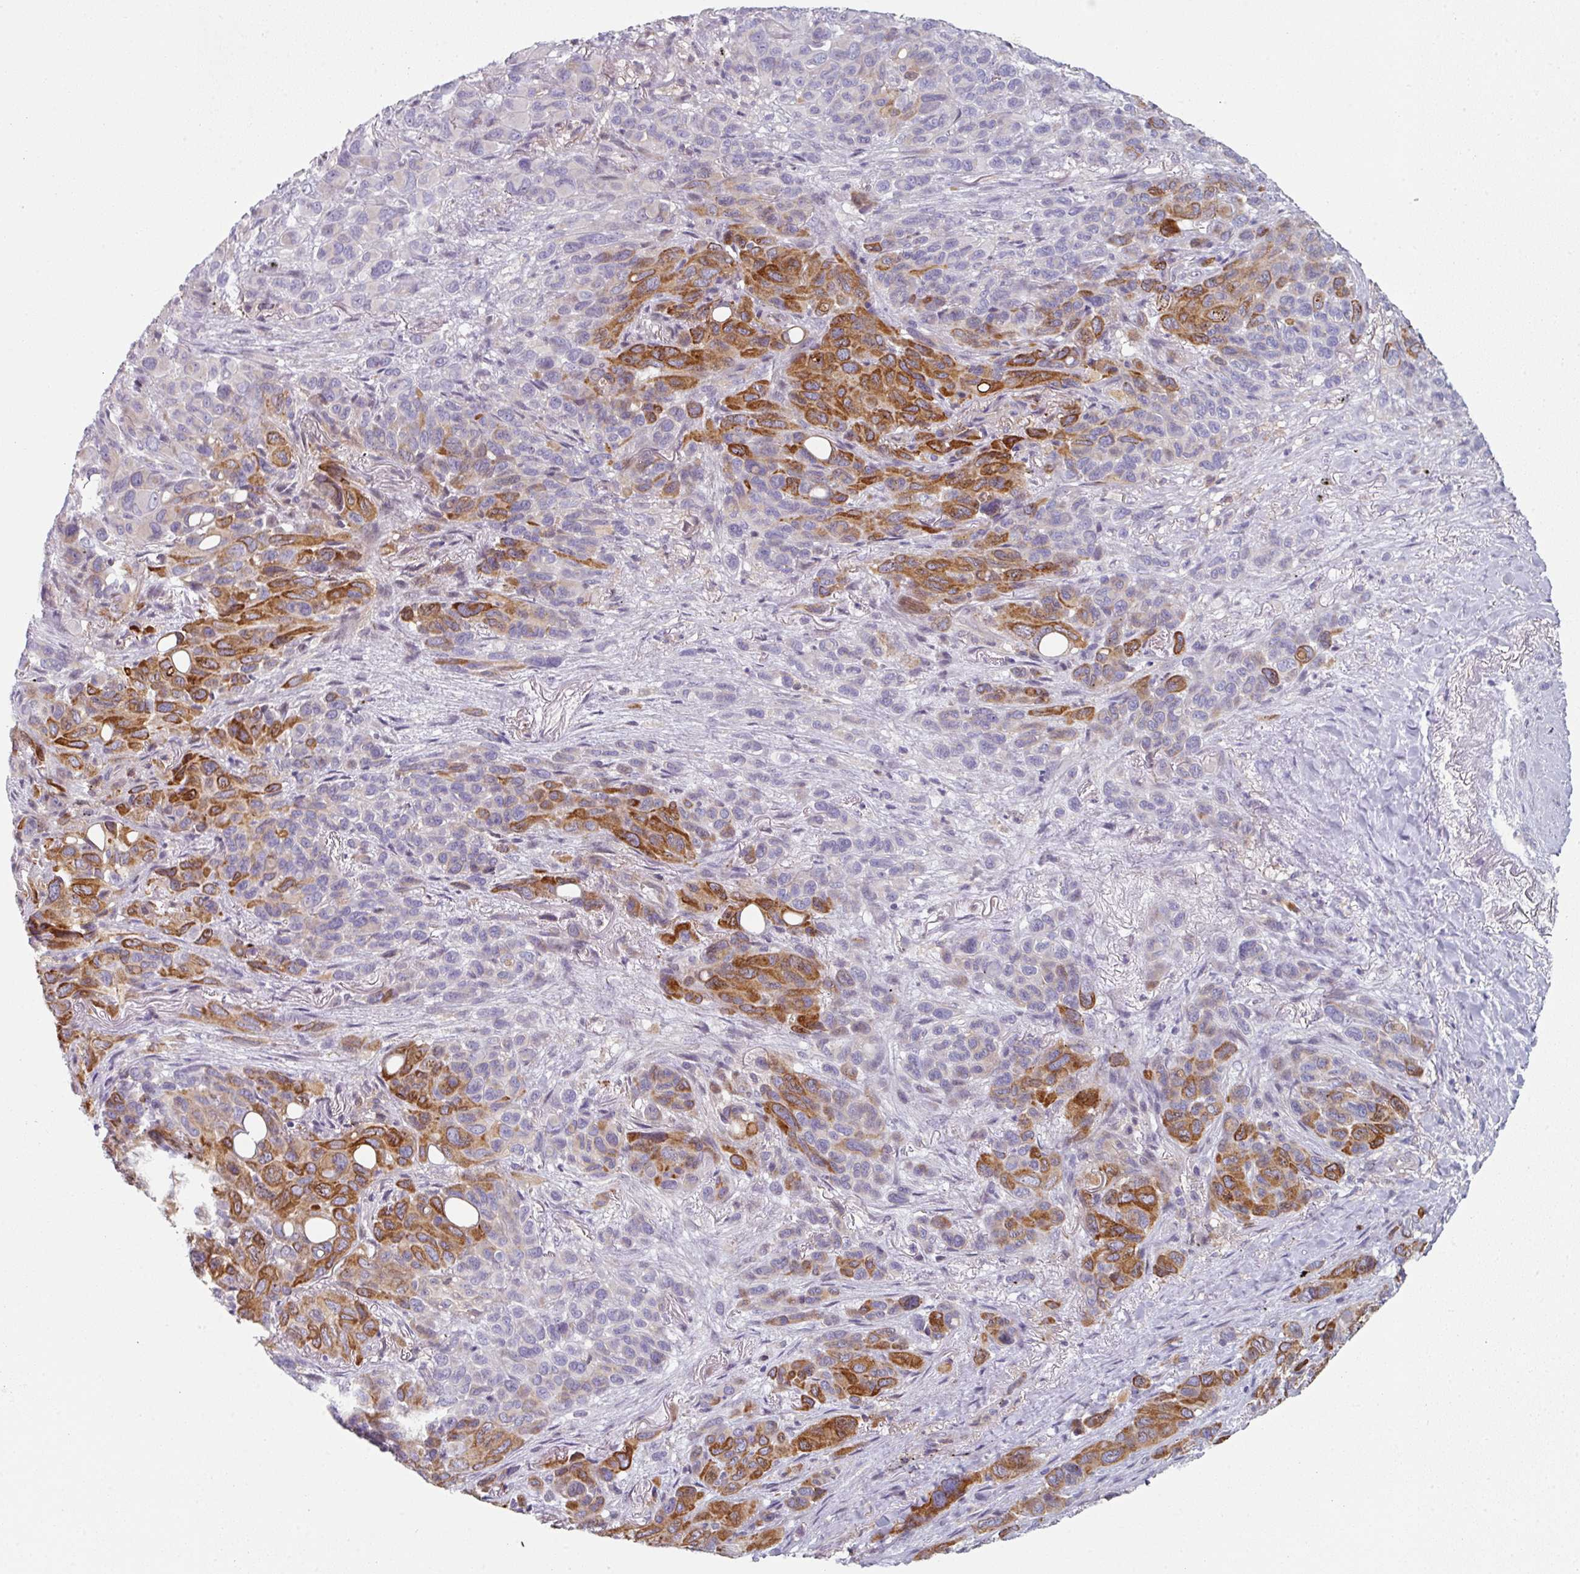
{"staining": {"intensity": "moderate", "quantity": ">75%", "location": "cytoplasmic/membranous"}, "tissue": "melanoma", "cell_type": "Tumor cells", "image_type": "cancer", "snomed": [{"axis": "morphology", "description": "Malignant melanoma, Metastatic site"}, {"axis": "topography", "description": "Lung"}], "caption": "This micrograph displays immunohistochemistry (IHC) staining of melanoma, with medium moderate cytoplasmic/membranous positivity in about >75% of tumor cells.", "gene": "WSB2", "patient": {"sex": "male", "age": 48}}